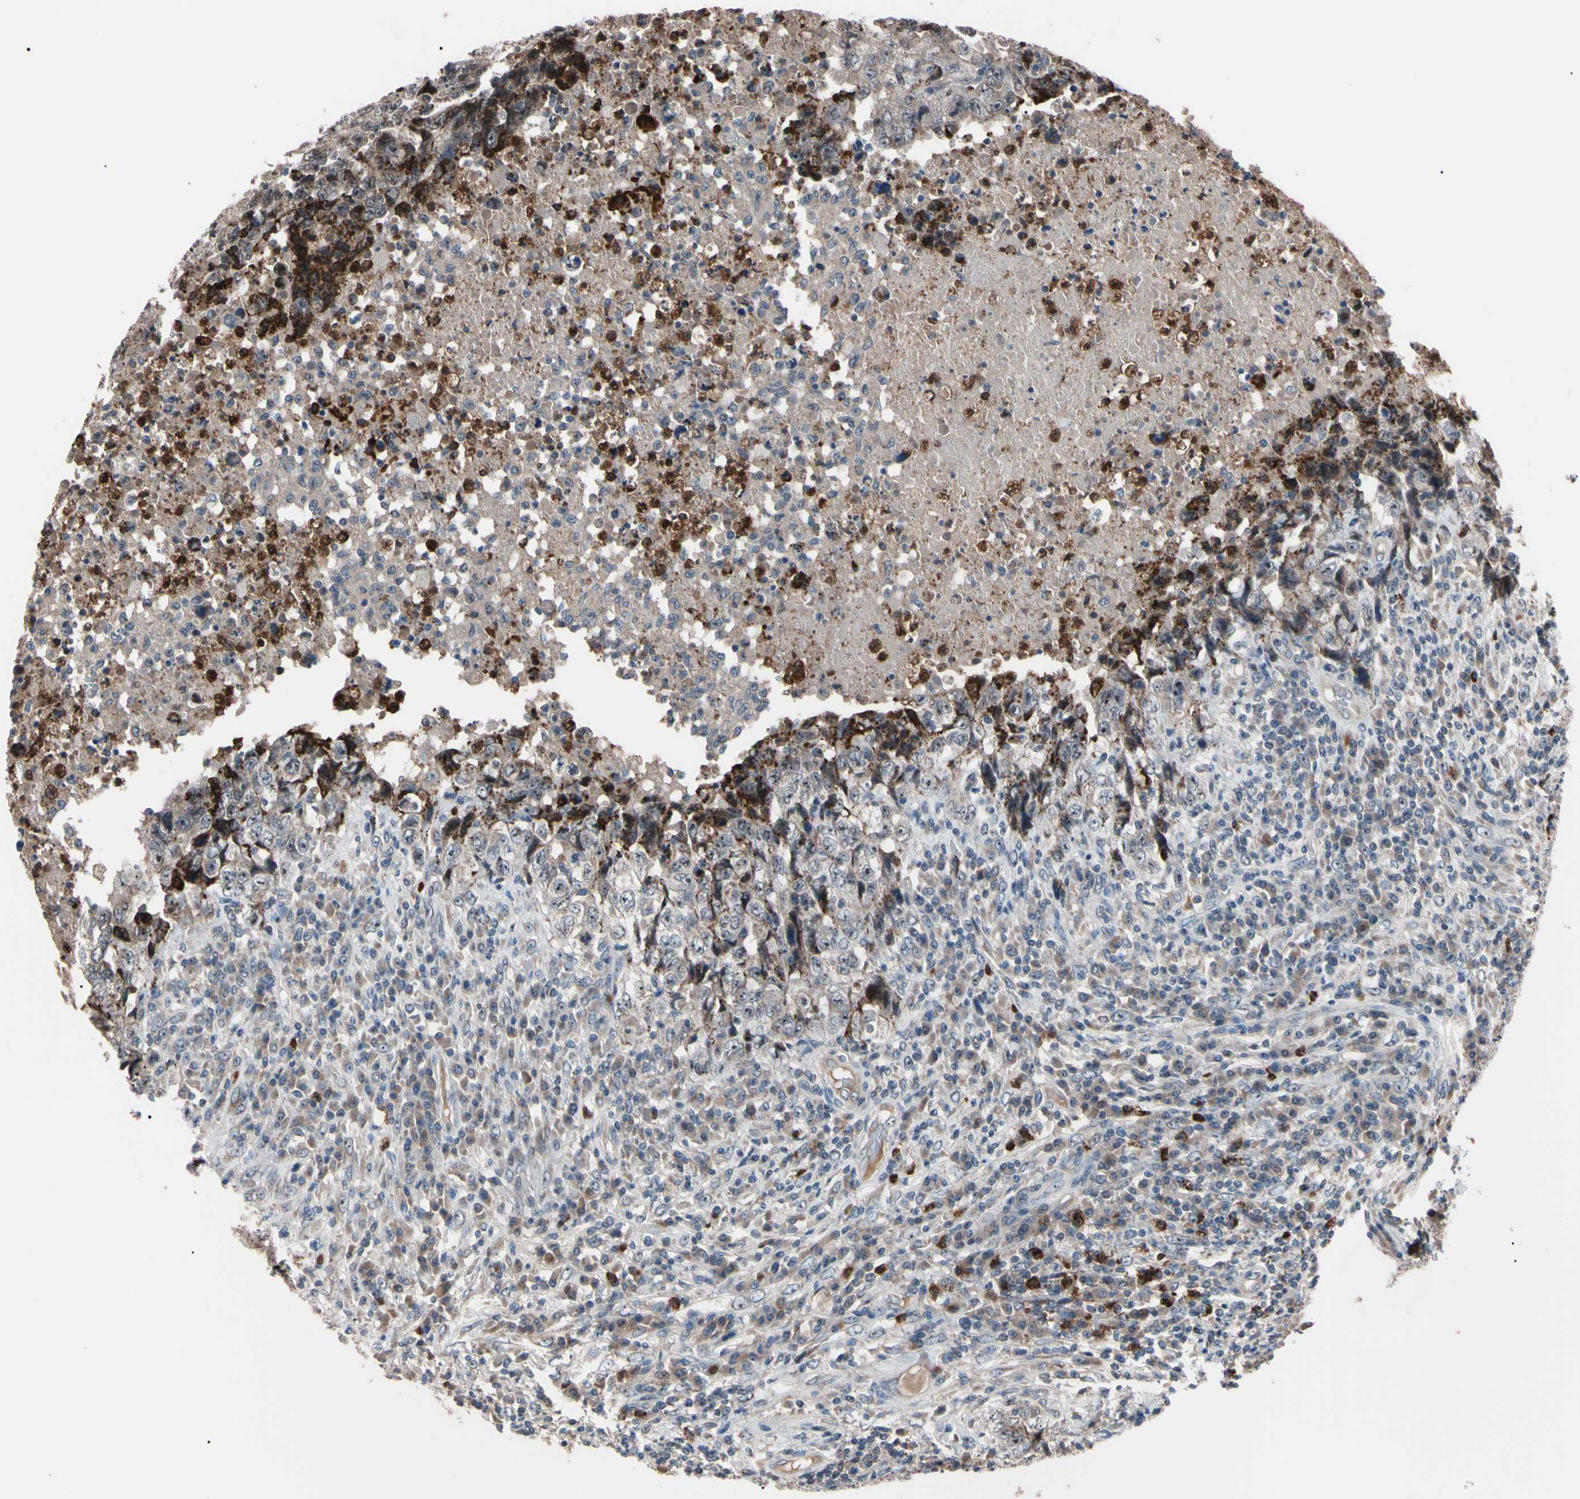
{"staining": {"intensity": "strong", "quantity": "<25%", "location": "cytoplasmic/membranous,nuclear"}, "tissue": "testis cancer", "cell_type": "Tumor cells", "image_type": "cancer", "snomed": [{"axis": "morphology", "description": "Necrosis, NOS"}, {"axis": "morphology", "description": "Carcinoma, Embryonal, NOS"}, {"axis": "topography", "description": "Testis"}], "caption": "Immunohistochemistry (IHC) of testis cancer demonstrates medium levels of strong cytoplasmic/membranous and nuclear positivity in approximately <25% of tumor cells.", "gene": "TRAF5", "patient": {"sex": "male", "age": 19}}